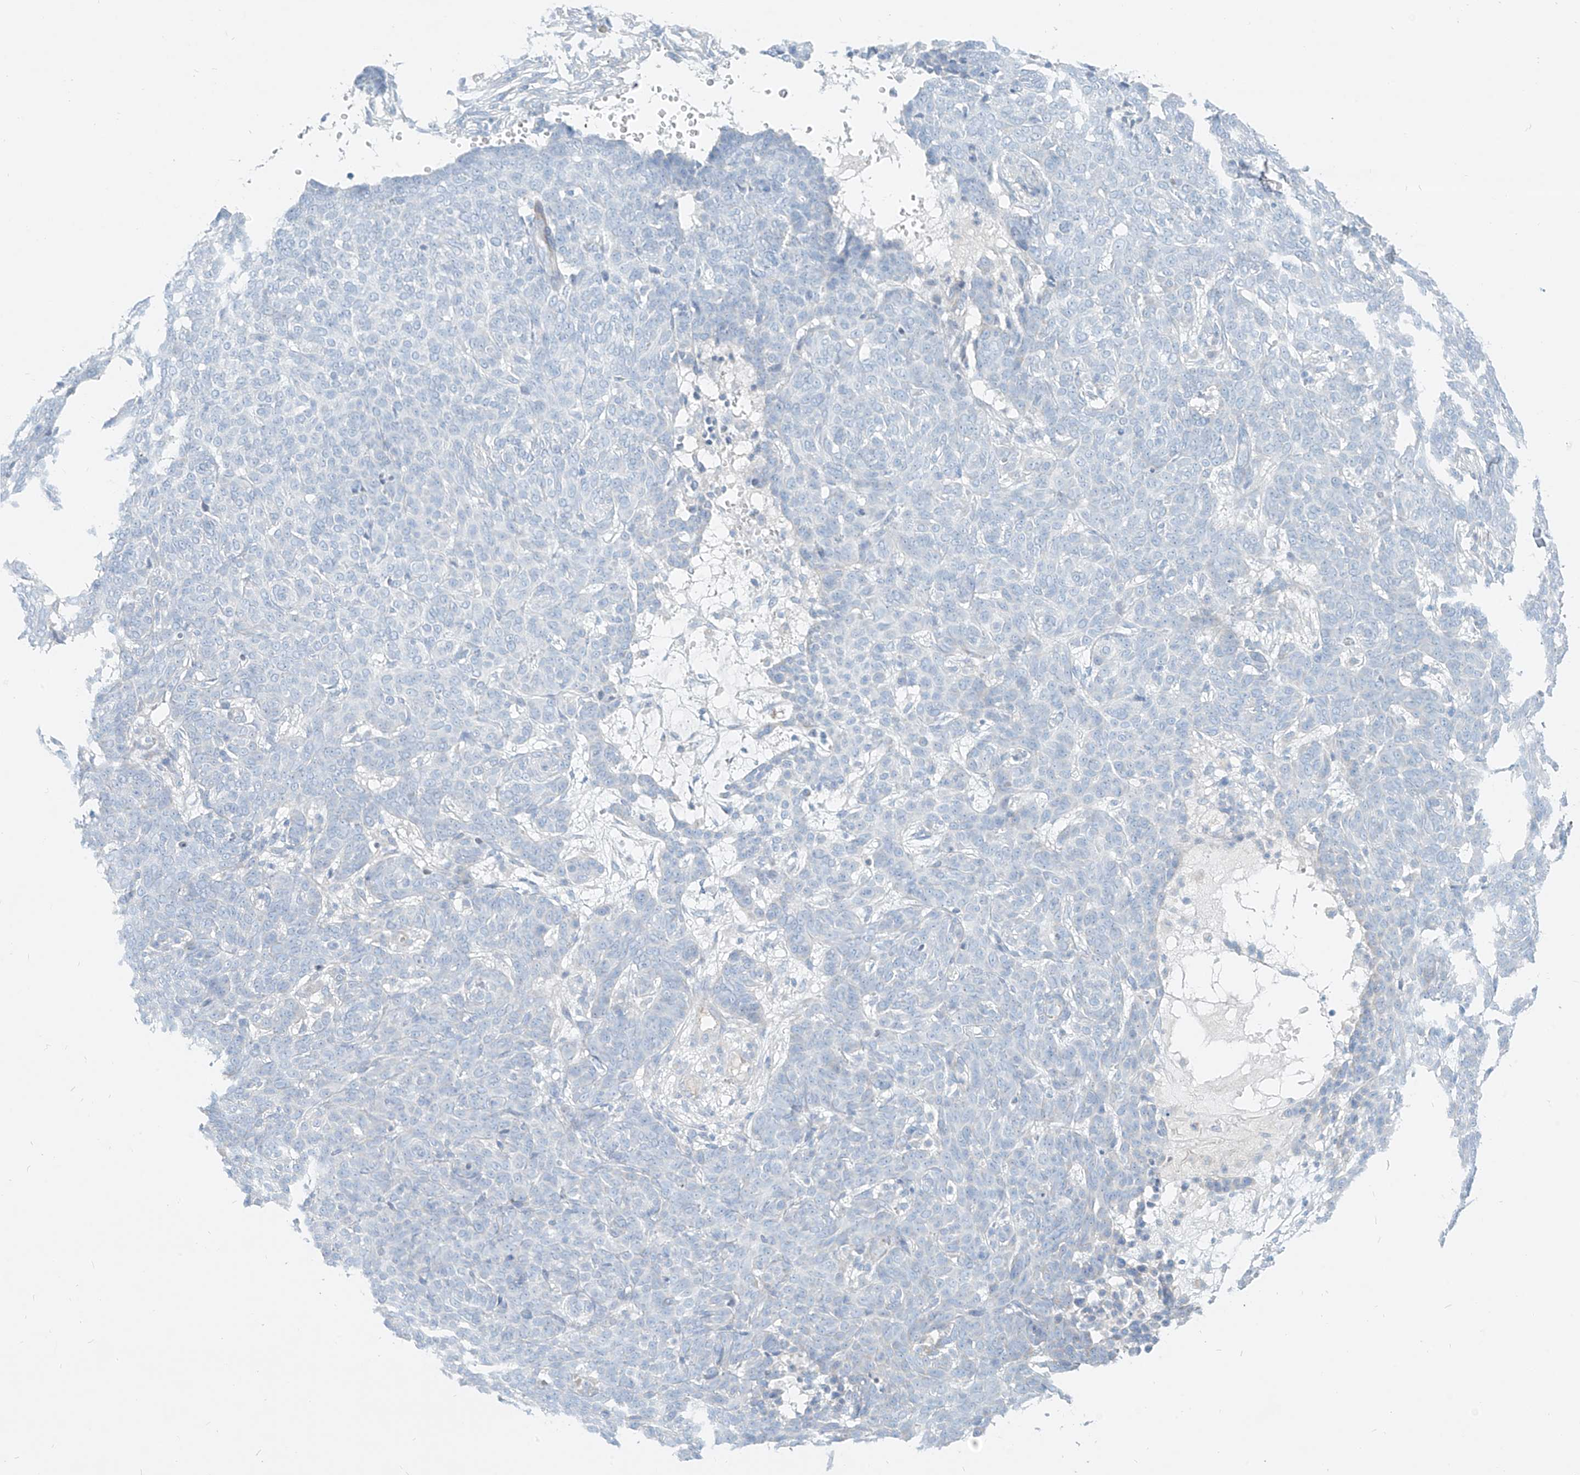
{"staining": {"intensity": "negative", "quantity": "none", "location": "none"}, "tissue": "skin cancer", "cell_type": "Tumor cells", "image_type": "cancer", "snomed": [{"axis": "morphology", "description": "Basal cell carcinoma"}, {"axis": "topography", "description": "Skin"}], "caption": "High power microscopy photomicrograph of an immunohistochemistry (IHC) photomicrograph of basal cell carcinoma (skin), revealing no significant positivity in tumor cells.", "gene": "AJM1", "patient": {"sex": "male", "age": 85}}